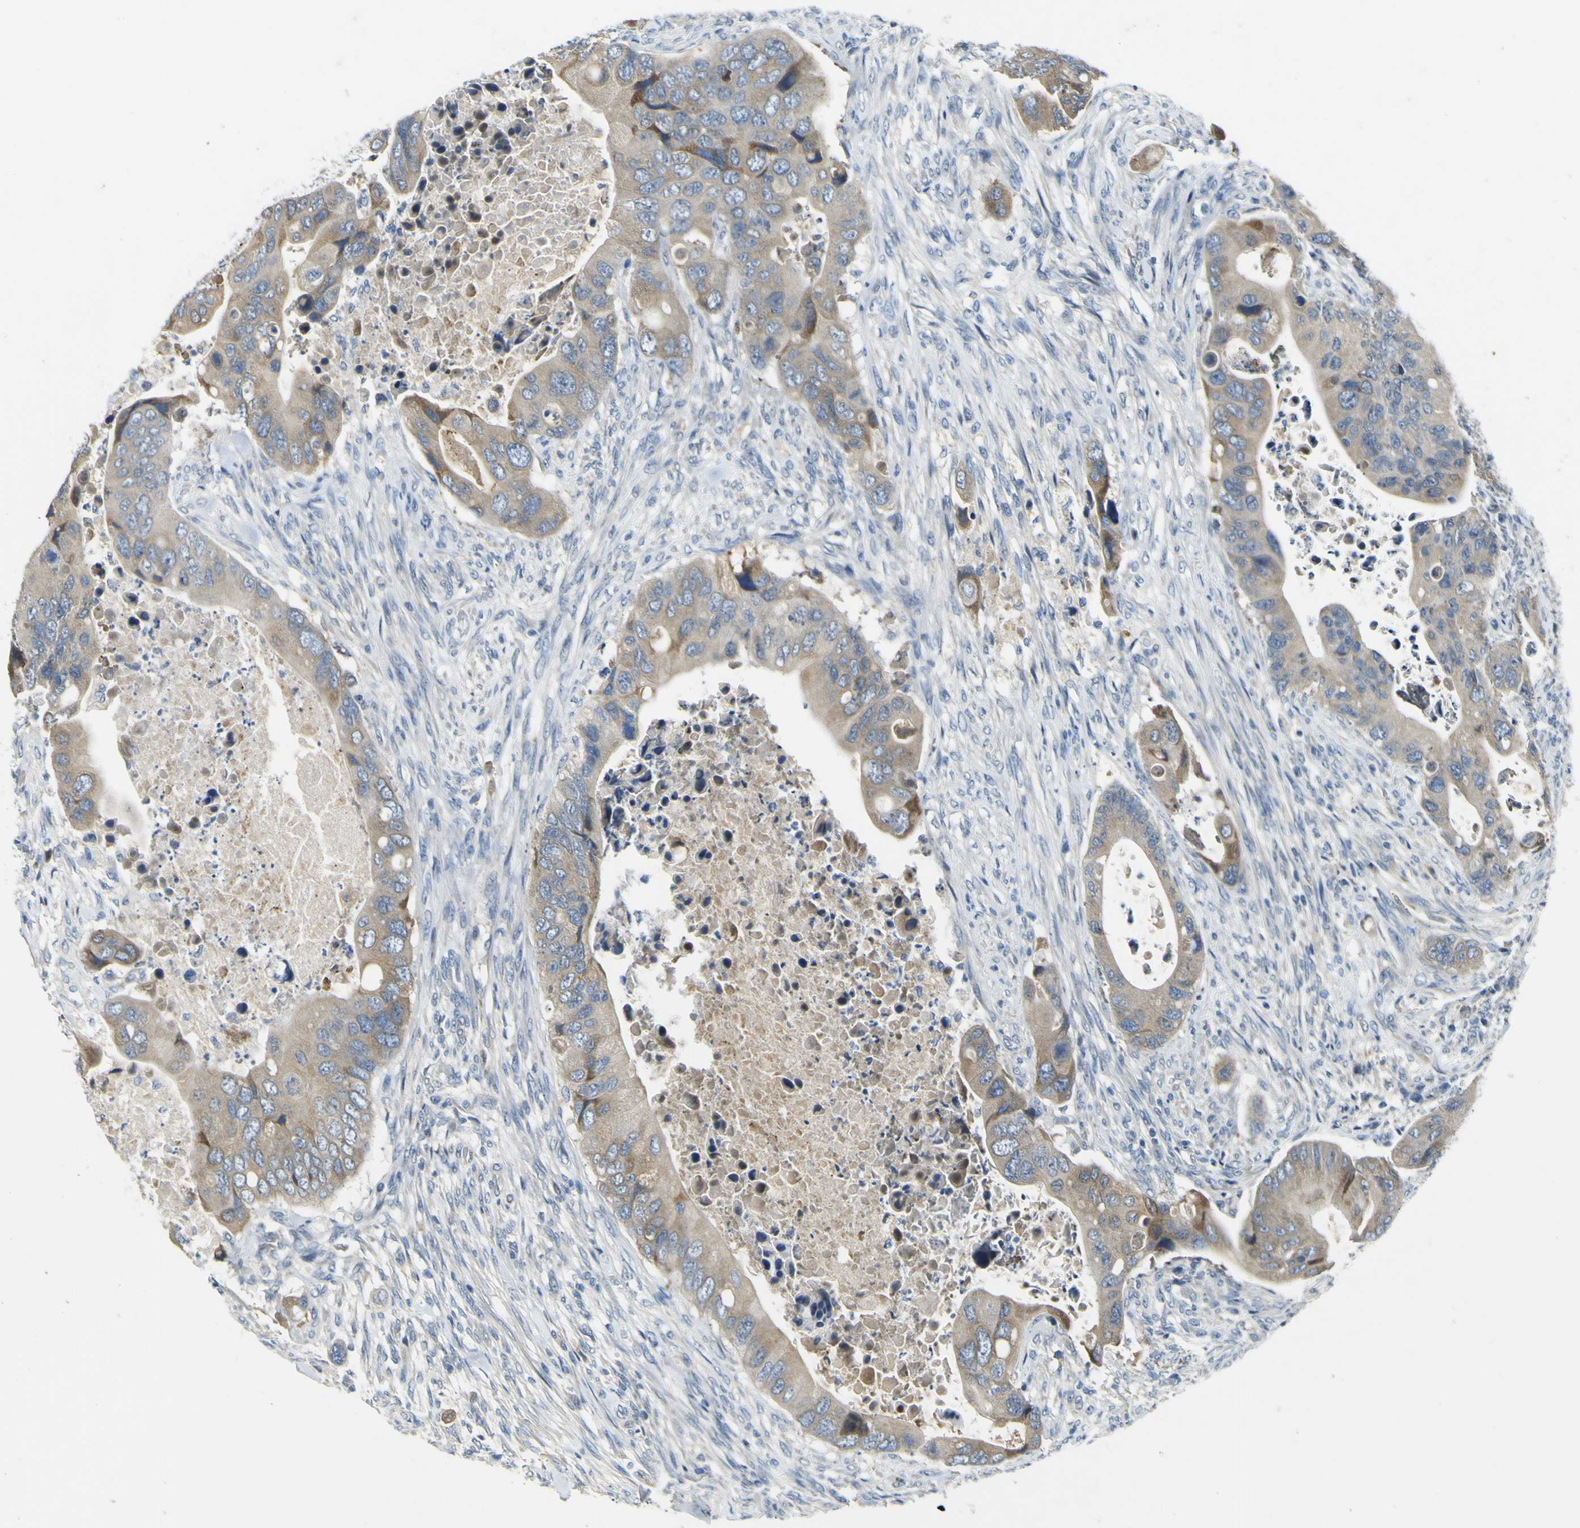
{"staining": {"intensity": "weak", "quantity": ">75%", "location": "cytoplasmic/membranous"}, "tissue": "colorectal cancer", "cell_type": "Tumor cells", "image_type": "cancer", "snomed": [{"axis": "morphology", "description": "Adenocarcinoma, NOS"}, {"axis": "topography", "description": "Rectum"}], "caption": "Adenocarcinoma (colorectal) stained with DAB immunohistochemistry shows low levels of weak cytoplasmic/membranous expression in approximately >75% of tumor cells.", "gene": "LDLR", "patient": {"sex": "female", "age": 57}}